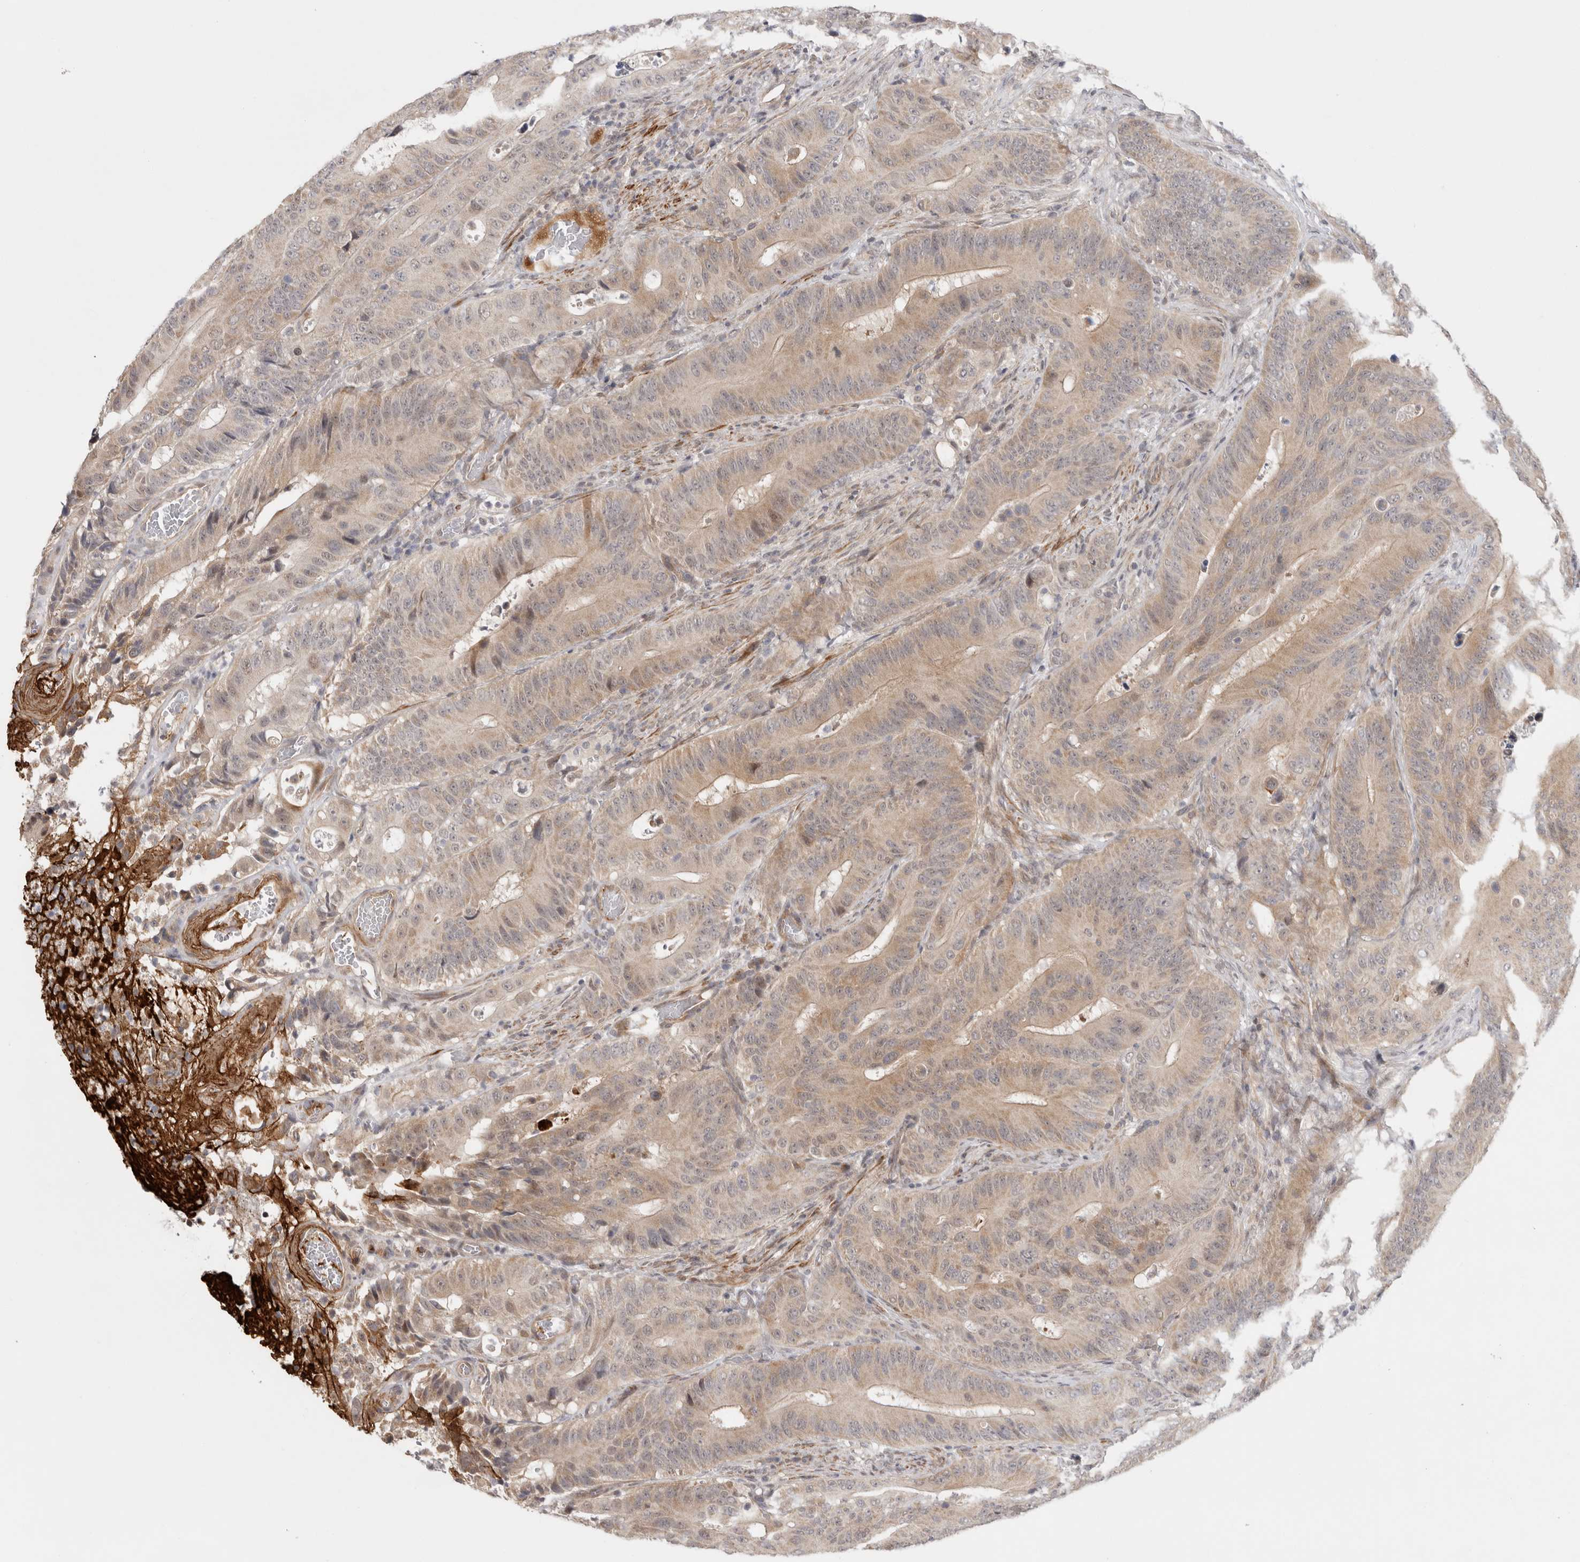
{"staining": {"intensity": "weak", "quantity": "25%-75%", "location": "cytoplasmic/membranous"}, "tissue": "colorectal cancer", "cell_type": "Tumor cells", "image_type": "cancer", "snomed": [{"axis": "morphology", "description": "Adenocarcinoma, NOS"}, {"axis": "topography", "description": "Colon"}], "caption": "Approximately 25%-75% of tumor cells in colorectal cancer demonstrate weak cytoplasmic/membranous protein positivity as visualized by brown immunohistochemical staining.", "gene": "ZNF318", "patient": {"sex": "male", "age": 83}}